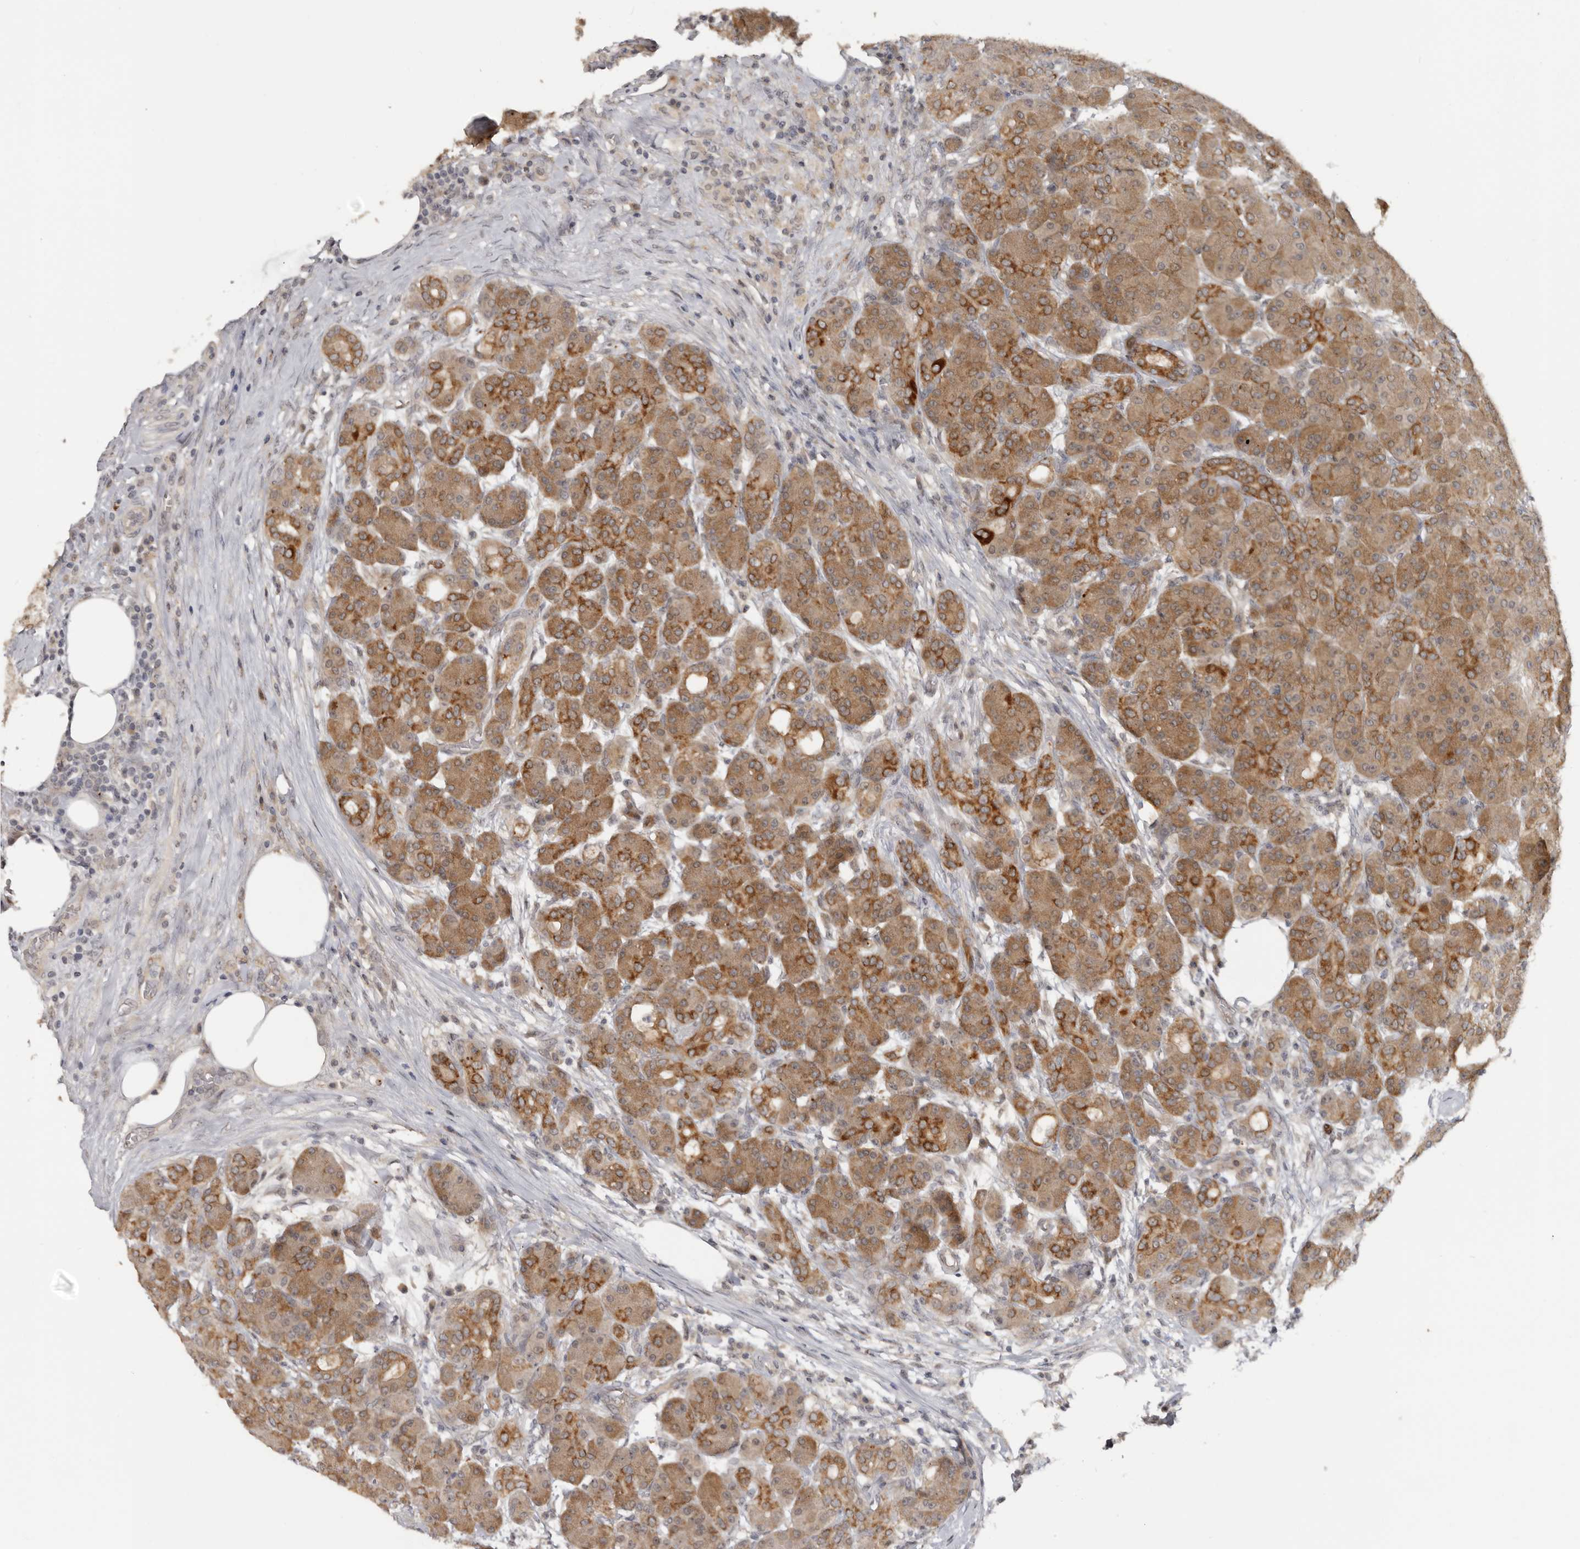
{"staining": {"intensity": "moderate", "quantity": ">75%", "location": "cytoplasmic/membranous"}, "tissue": "pancreas", "cell_type": "Exocrine glandular cells", "image_type": "normal", "snomed": [{"axis": "morphology", "description": "Normal tissue, NOS"}, {"axis": "topography", "description": "Pancreas"}], "caption": "Pancreas stained for a protein (brown) displays moderate cytoplasmic/membranous positive staining in approximately >75% of exocrine glandular cells.", "gene": "BAD", "patient": {"sex": "male", "age": 63}}